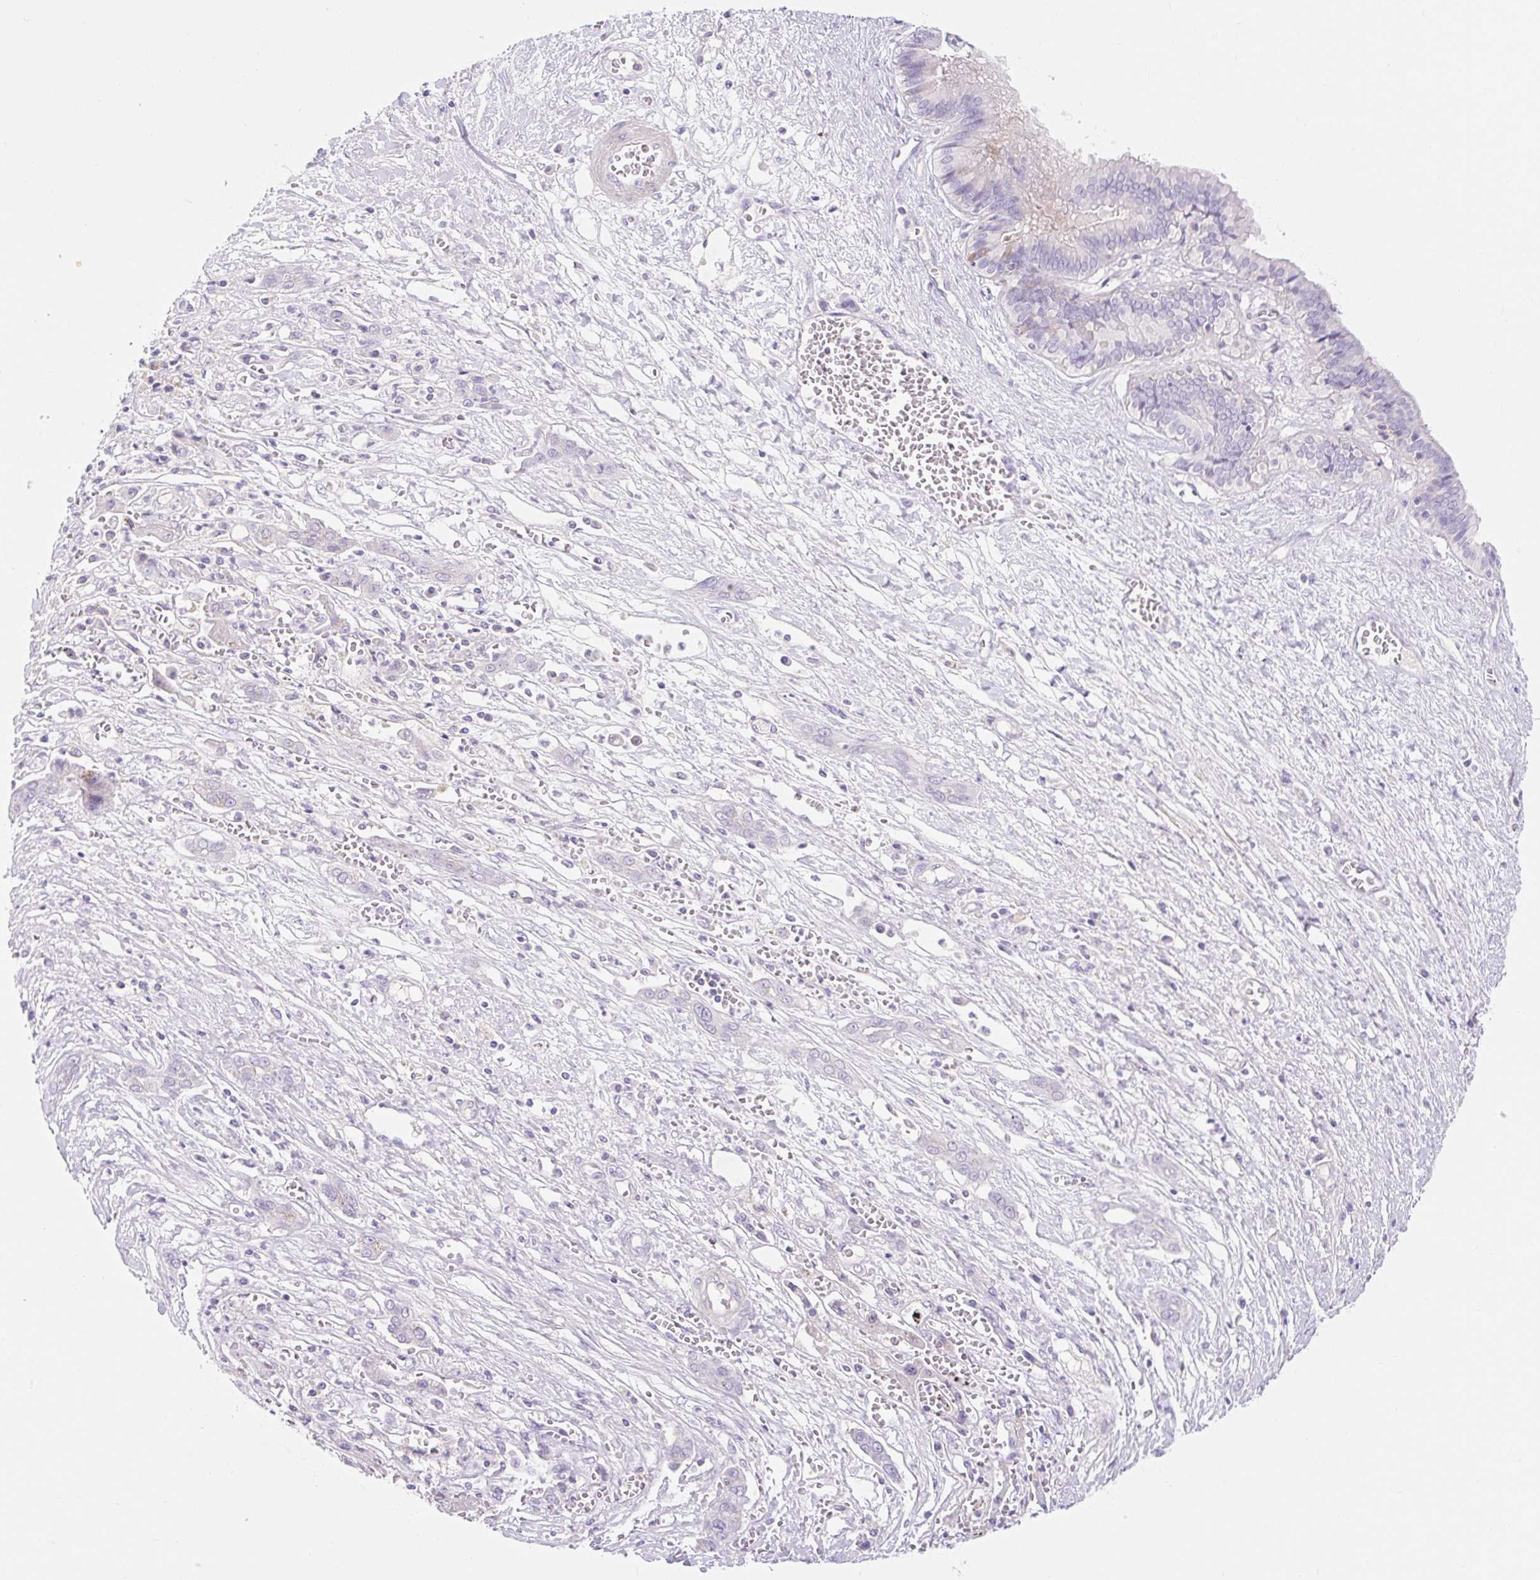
{"staining": {"intensity": "negative", "quantity": "none", "location": "none"}, "tissue": "liver cancer", "cell_type": "Tumor cells", "image_type": "cancer", "snomed": [{"axis": "morphology", "description": "Cholangiocarcinoma"}, {"axis": "topography", "description": "Liver"}], "caption": "Liver cholangiocarcinoma was stained to show a protein in brown. There is no significant staining in tumor cells.", "gene": "SLC28A1", "patient": {"sex": "male", "age": 67}}